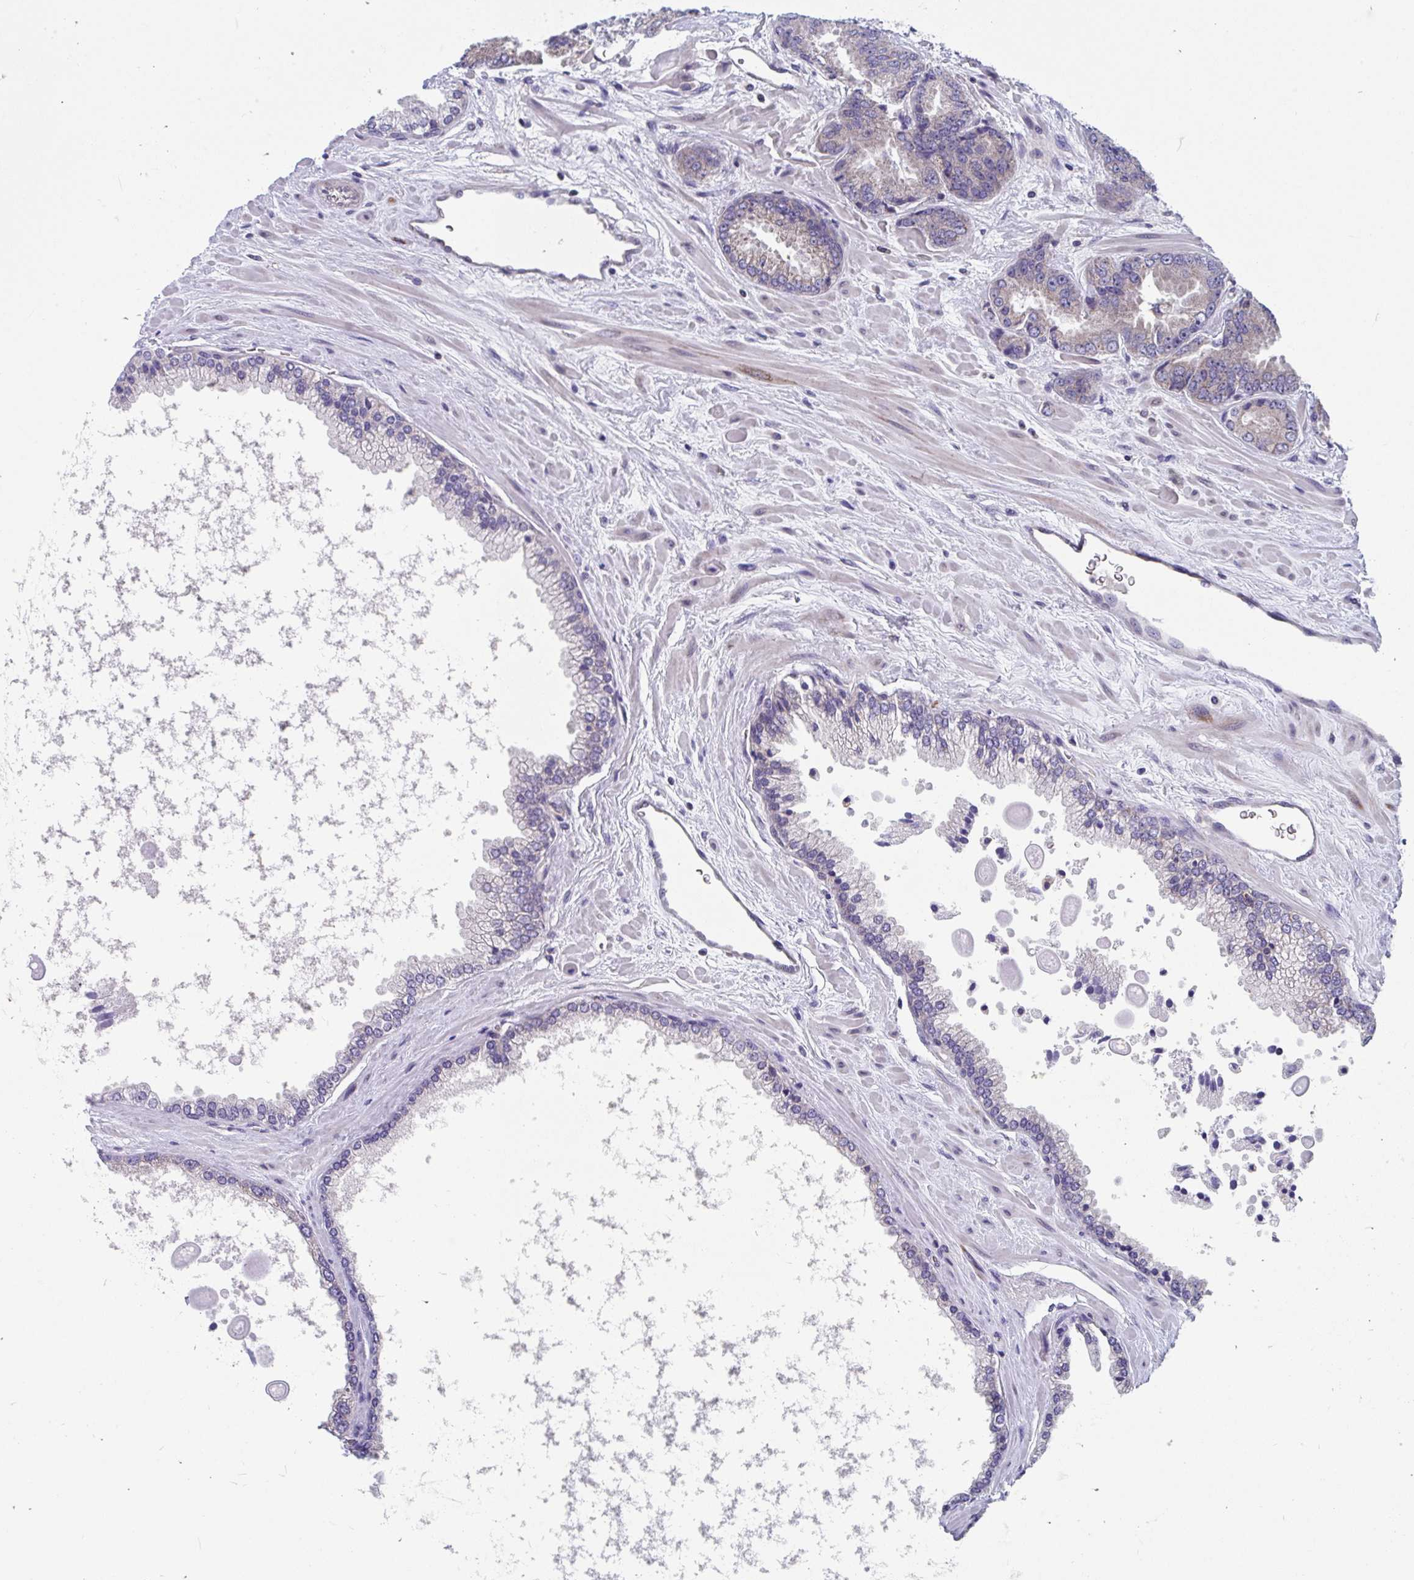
{"staining": {"intensity": "weak", "quantity": "<25%", "location": "cytoplasmic/membranous"}, "tissue": "prostate cancer", "cell_type": "Tumor cells", "image_type": "cancer", "snomed": [{"axis": "morphology", "description": "Adenocarcinoma, Low grade"}, {"axis": "topography", "description": "Prostate"}], "caption": "Protein analysis of prostate cancer (low-grade adenocarcinoma) reveals no significant positivity in tumor cells.", "gene": "FHIP1B", "patient": {"sex": "male", "age": 67}}